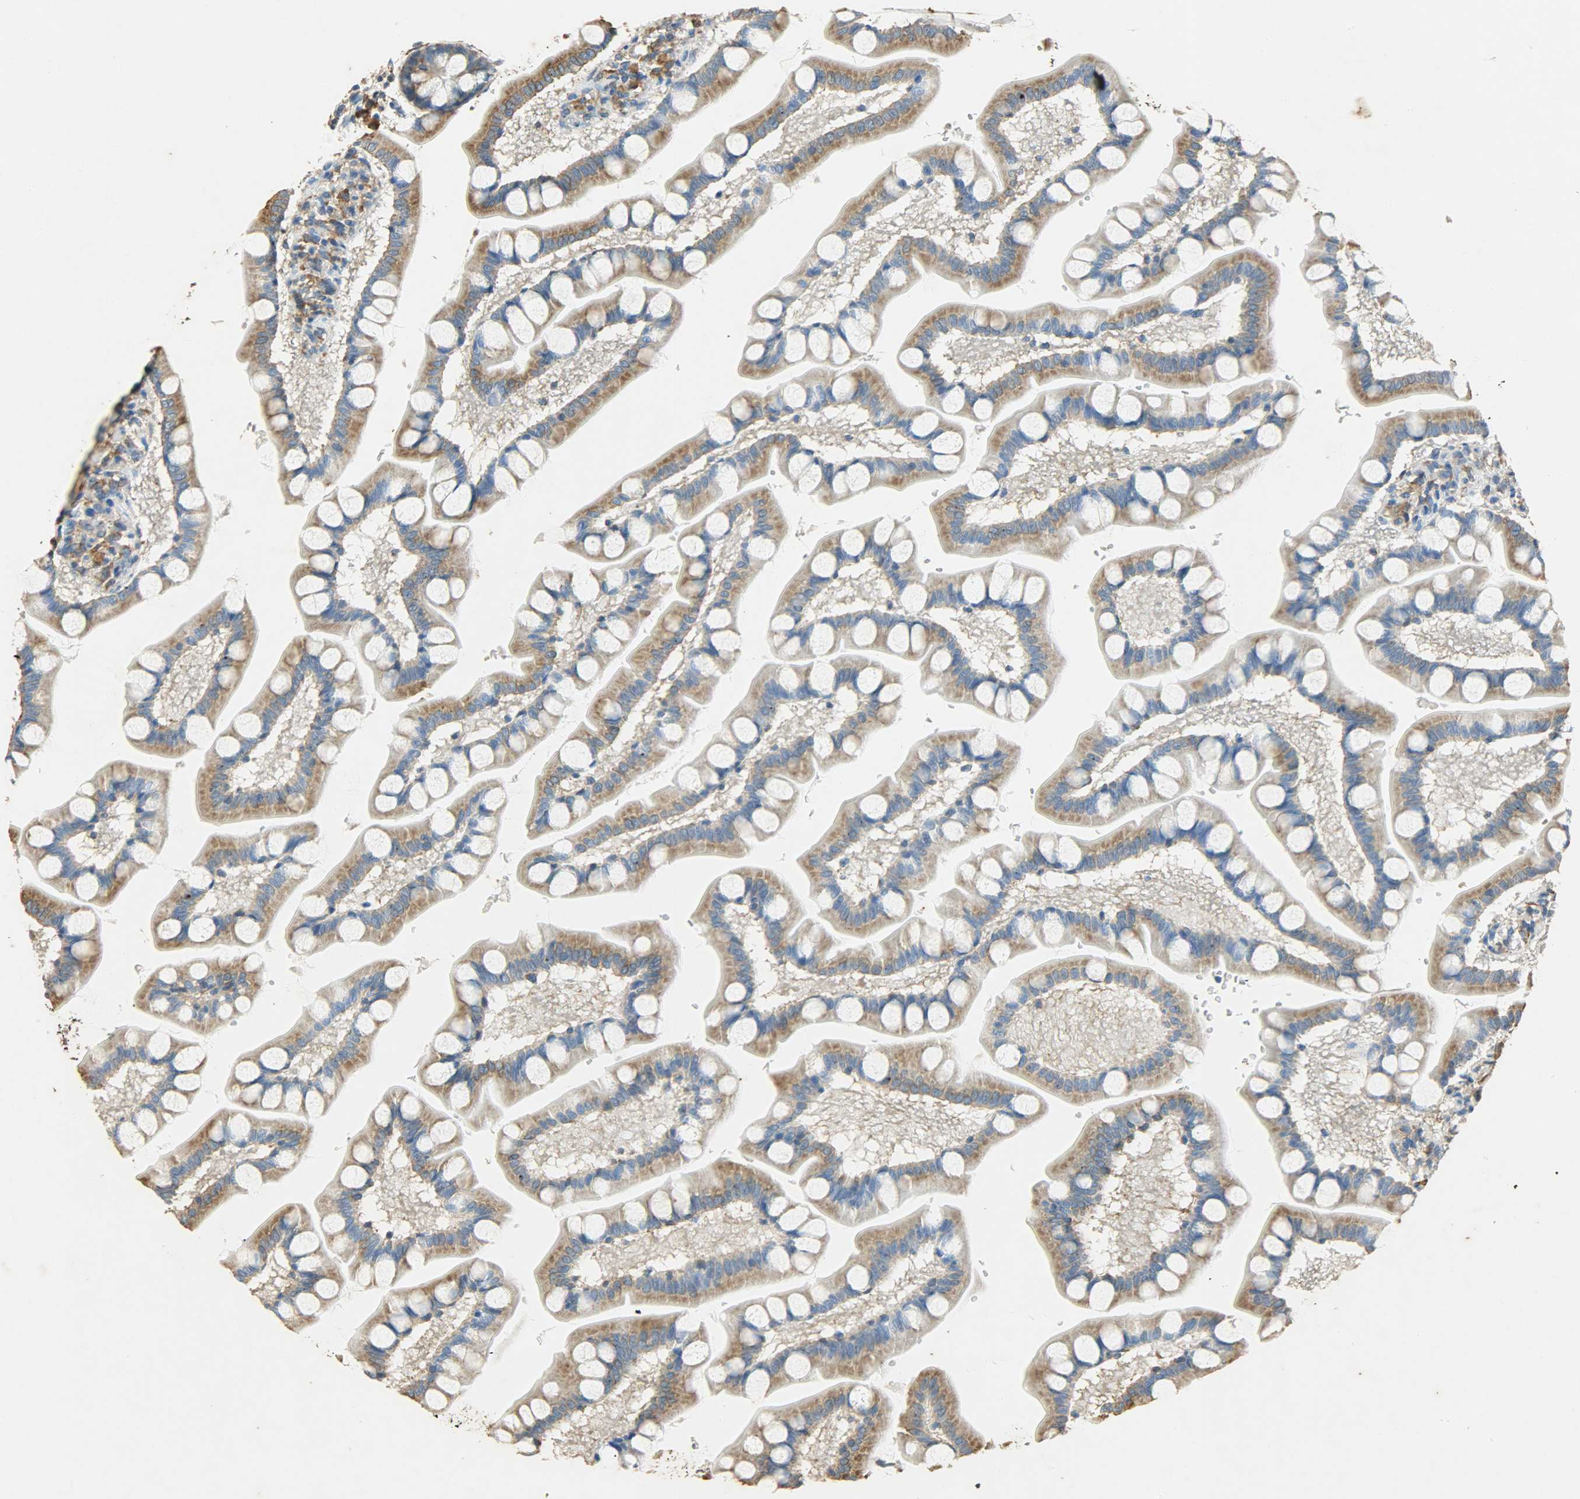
{"staining": {"intensity": "moderate", "quantity": ">75%", "location": "cytoplasmic/membranous"}, "tissue": "small intestine", "cell_type": "Glandular cells", "image_type": "normal", "snomed": [{"axis": "morphology", "description": "Normal tissue, NOS"}, {"axis": "topography", "description": "Small intestine"}], "caption": "IHC histopathology image of normal small intestine: small intestine stained using immunohistochemistry displays medium levels of moderate protein expression localized specifically in the cytoplasmic/membranous of glandular cells, appearing as a cytoplasmic/membranous brown color.", "gene": "HSPA5", "patient": {"sex": "male", "age": 41}}